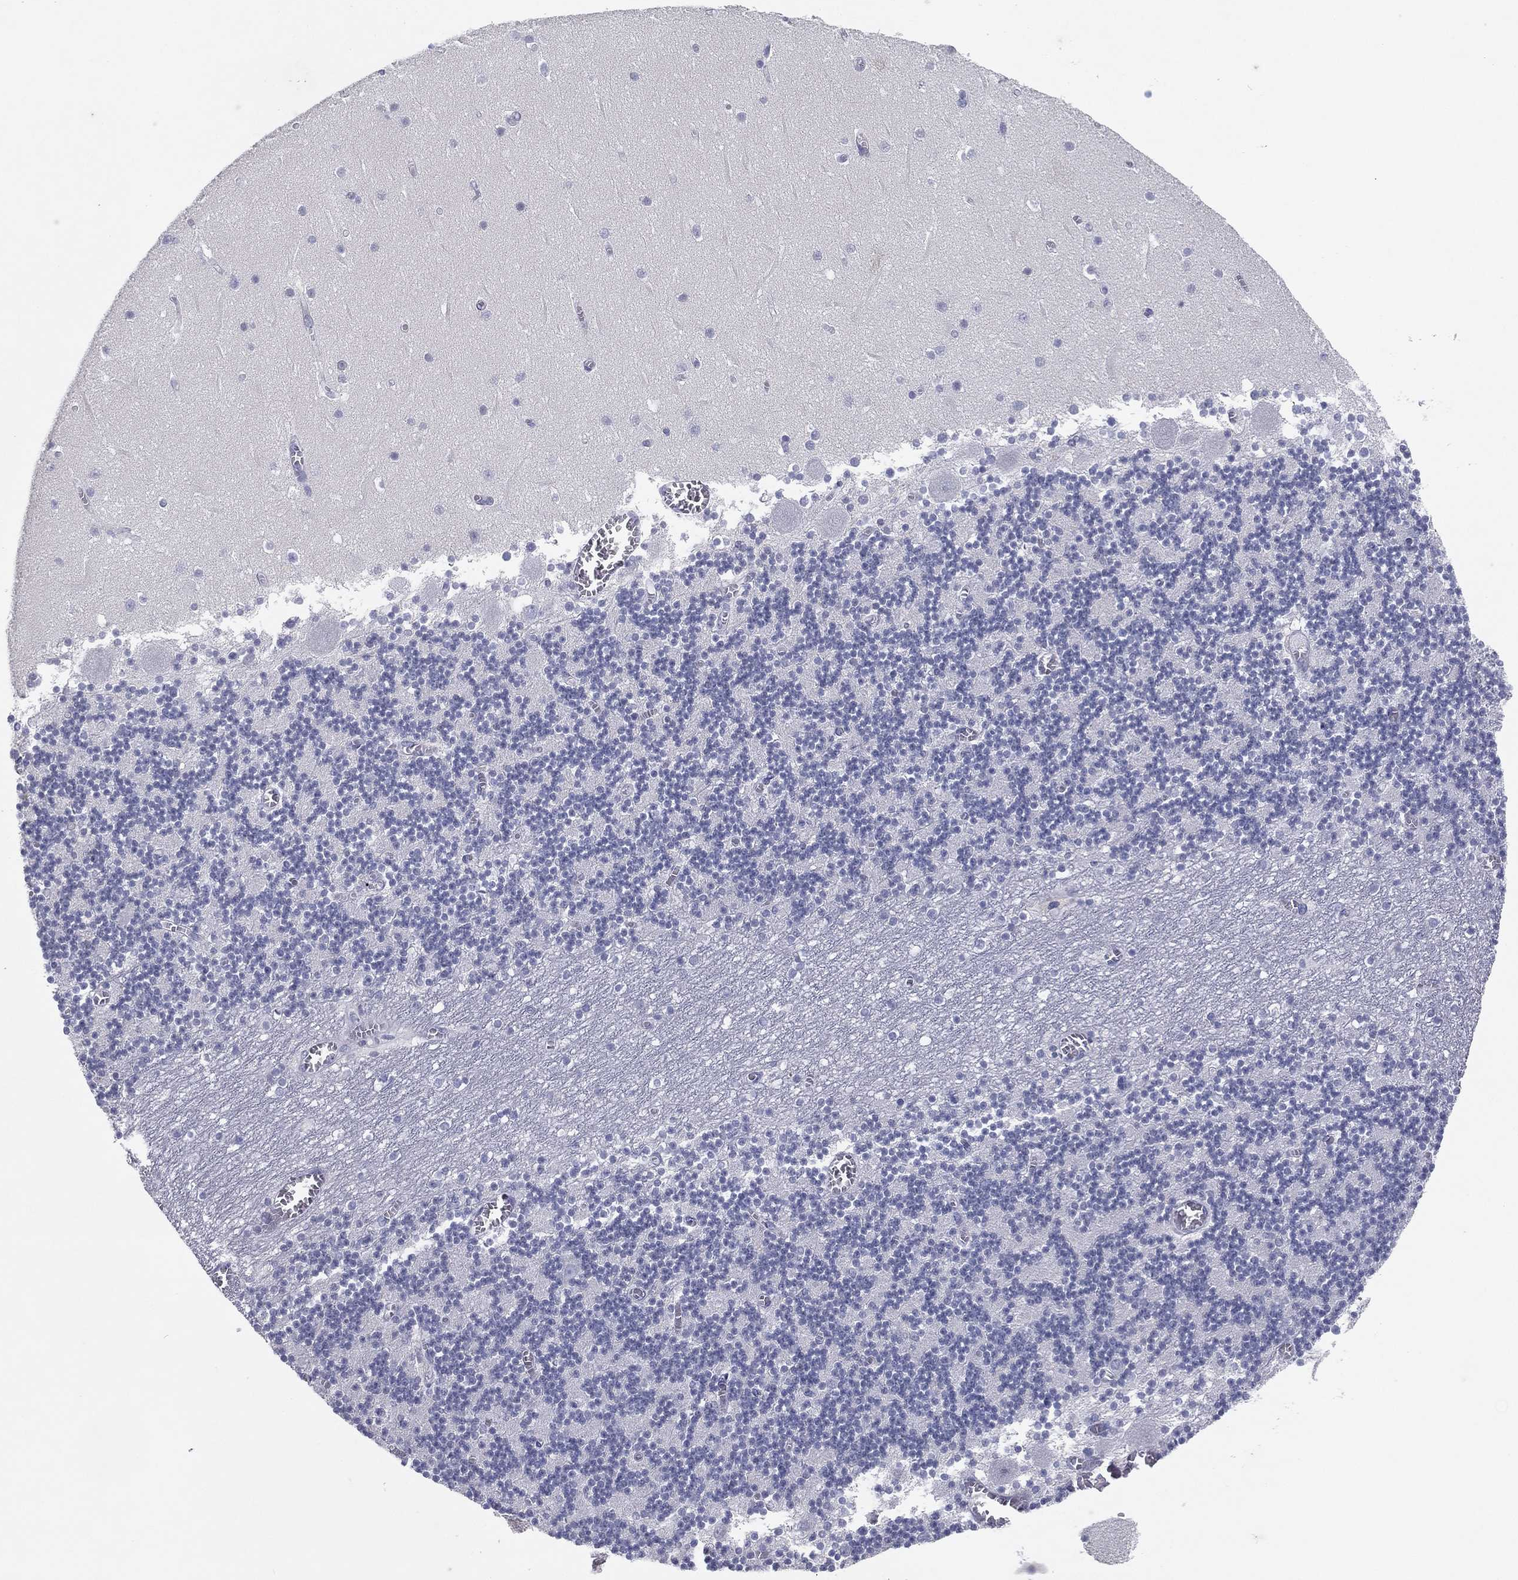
{"staining": {"intensity": "negative", "quantity": "none", "location": "none"}, "tissue": "cerebellum", "cell_type": "Cells in granular layer", "image_type": "normal", "snomed": [{"axis": "morphology", "description": "Normal tissue, NOS"}, {"axis": "topography", "description": "Cerebellum"}], "caption": "This is an IHC histopathology image of unremarkable cerebellum. There is no staining in cells in granular layer.", "gene": "CPT1B", "patient": {"sex": "female", "age": 28}}